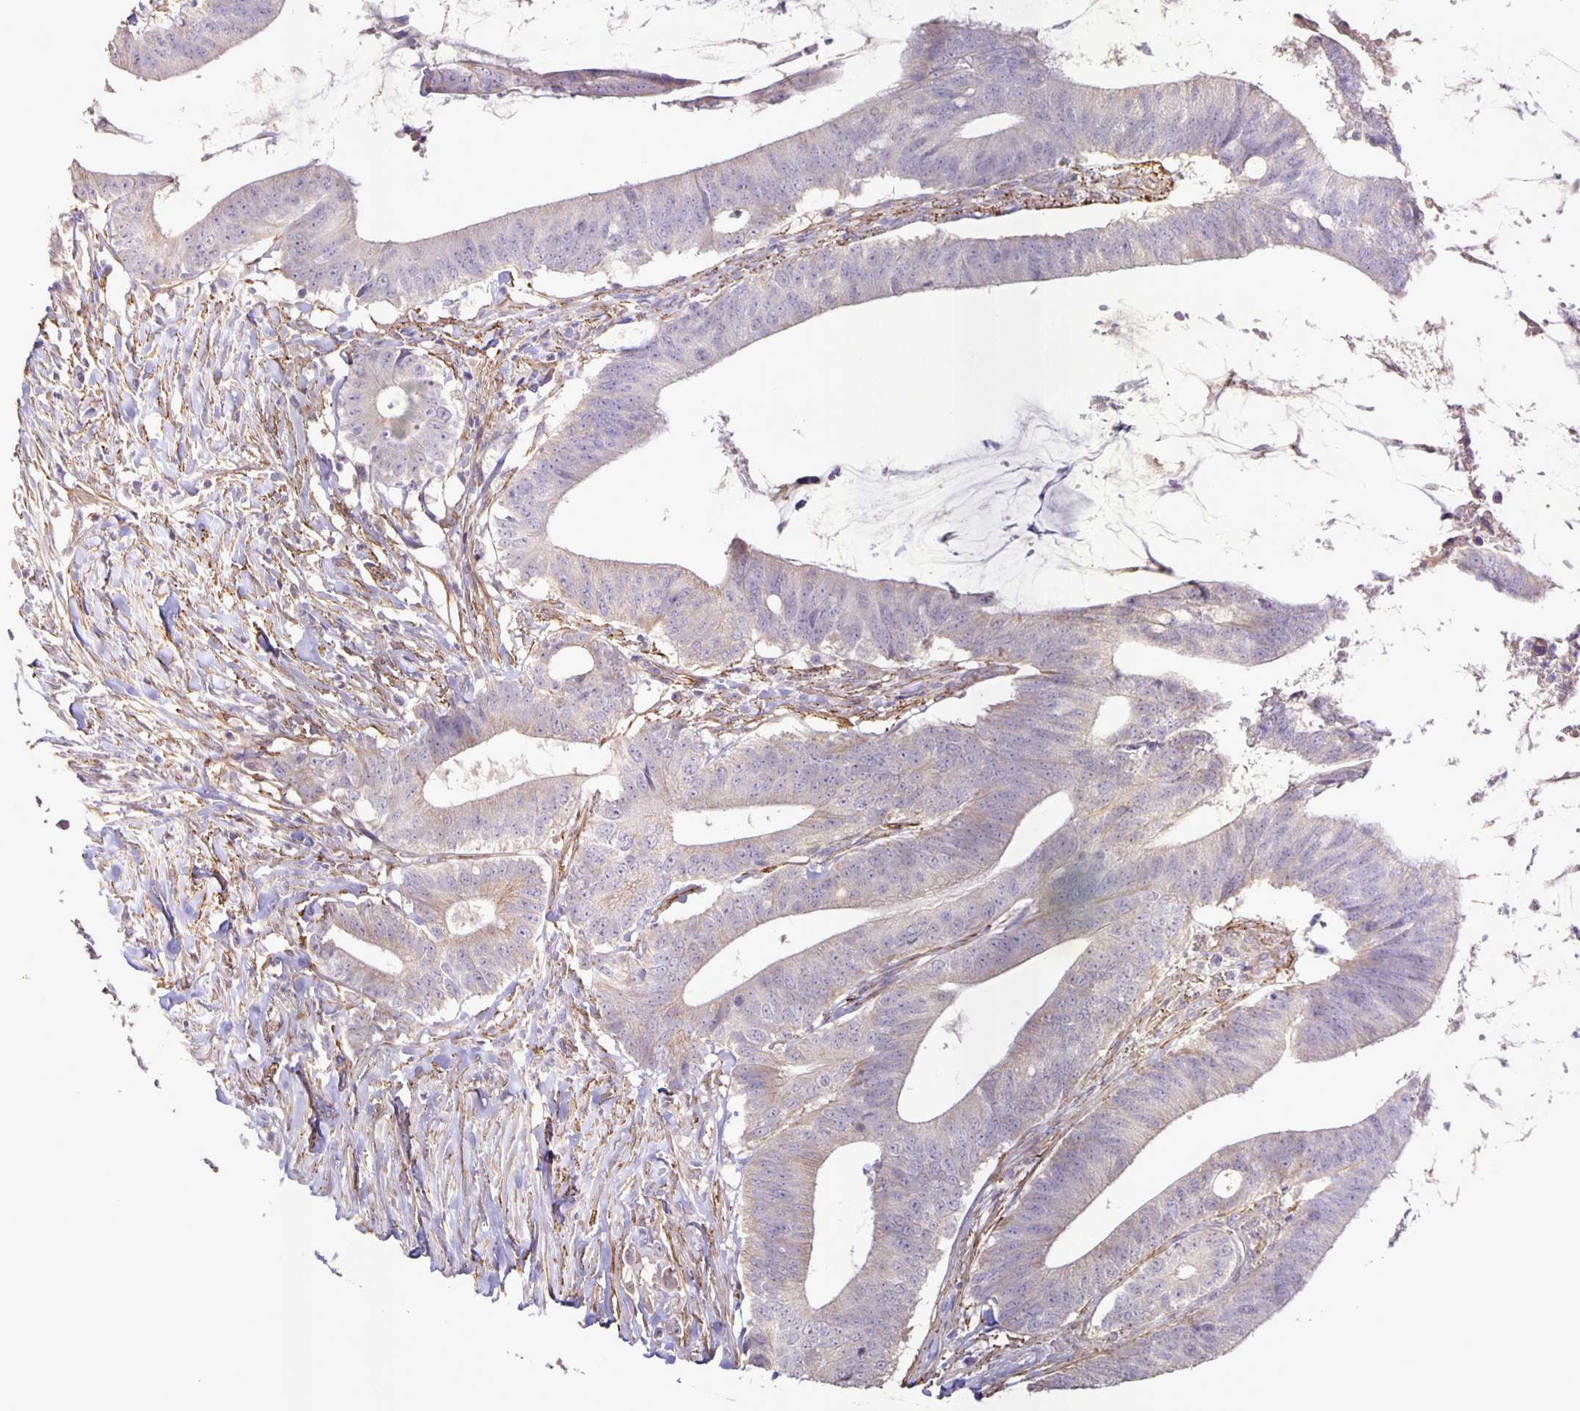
{"staining": {"intensity": "negative", "quantity": "none", "location": "none"}, "tissue": "colorectal cancer", "cell_type": "Tumor cells", "image_type": "cancer", "snomed": [{"axis": "morphology", "description": "Adenocarcinoma, NOS"}, {"axis": "topography", "description": "Colon"}], "caption": "Tumor cells show no significant expression in colorectal cancer (adenocarcinoma).", "gene": "SRCIN1", "patient": {"sex": "female", "age": 43}}